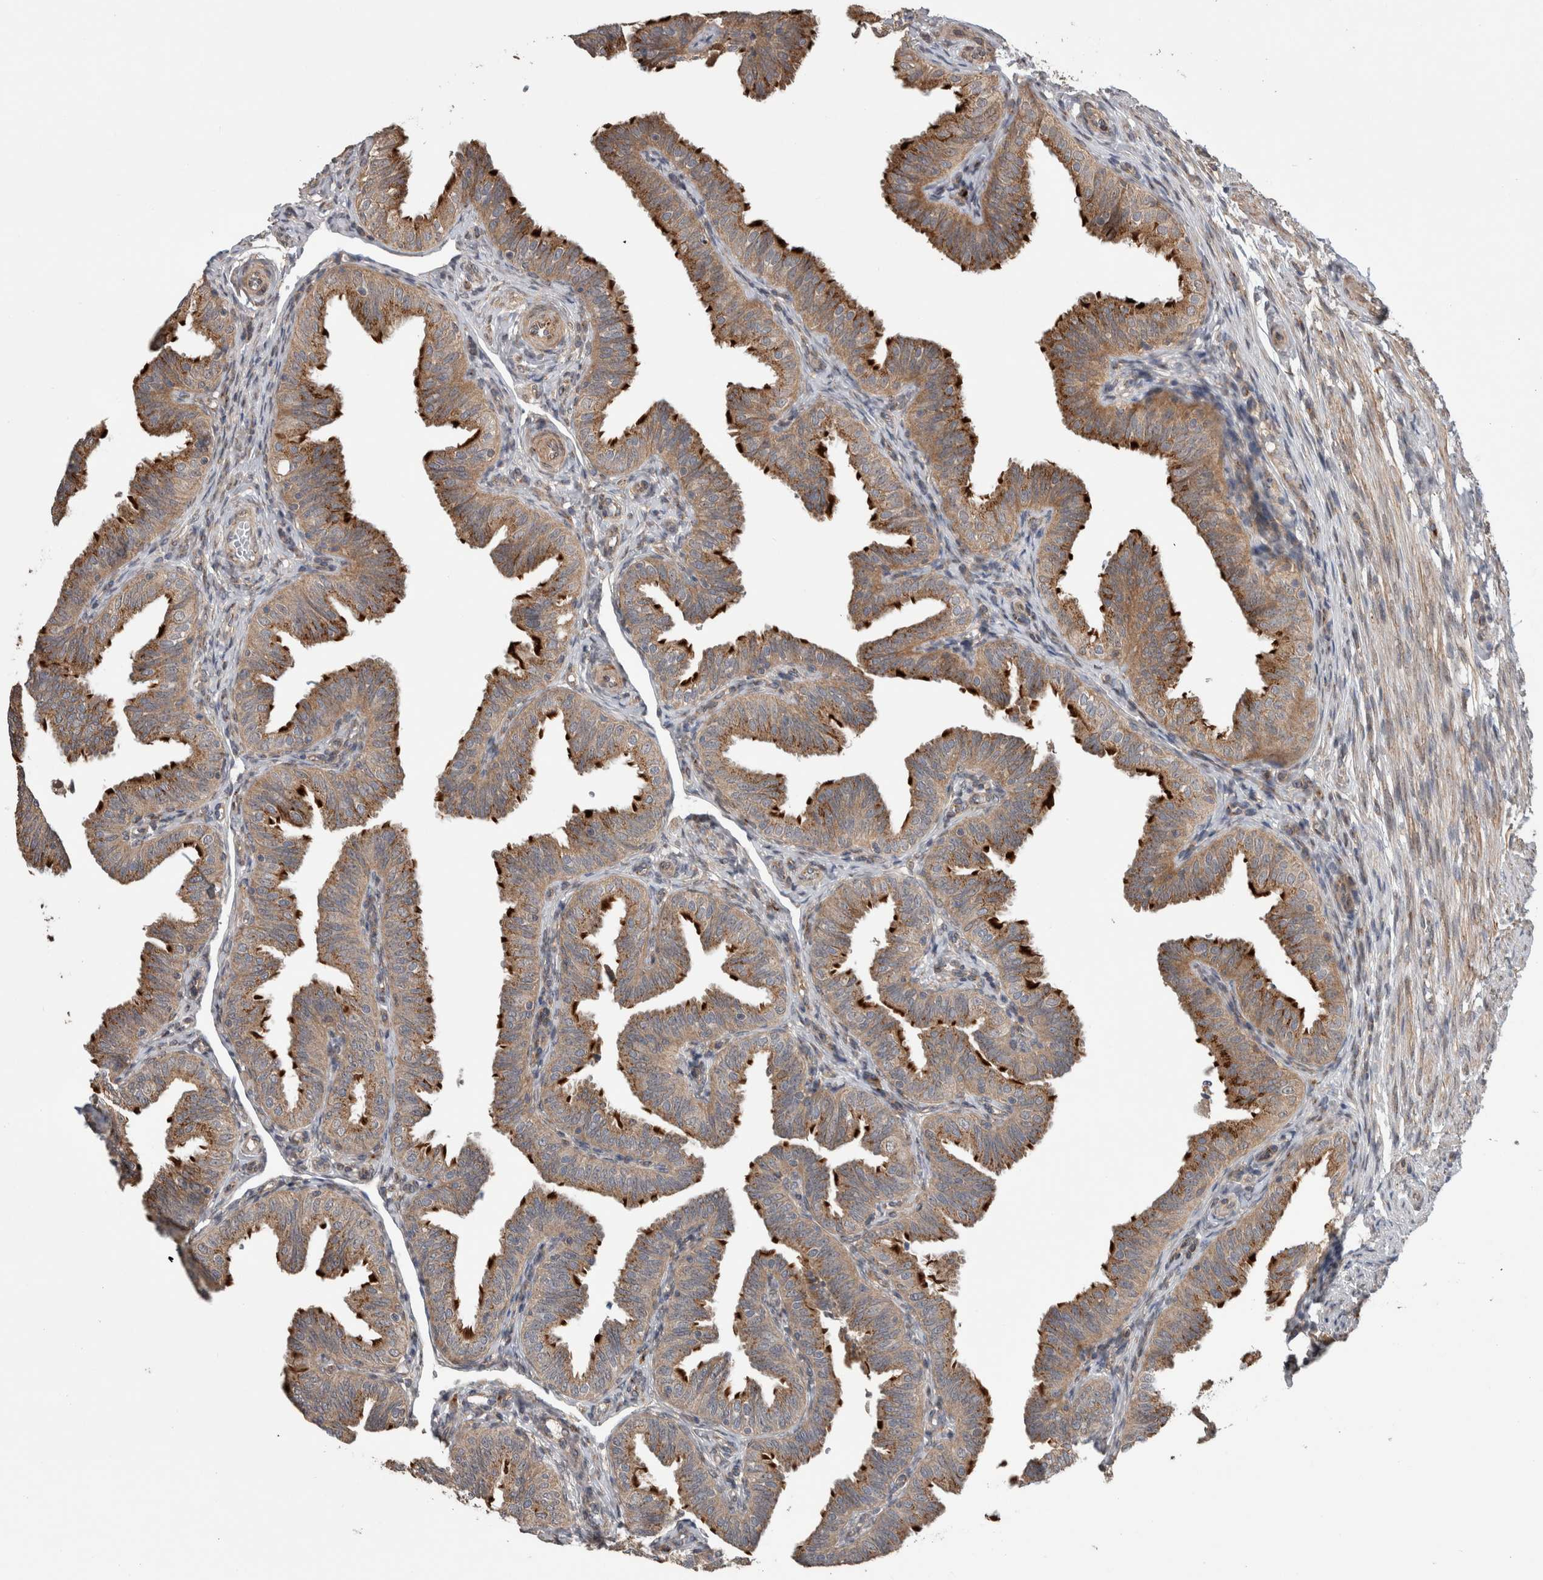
{"staining": {"intensity": "strong", "quantity": ">75%", "location": "cytoplasmic/membranous"}, "tissue": "fallopian tube", "cell_type": "Glandular cells", "image_type": "normal", "snomed": [{"axis": "morphology", "description": "Normal tissue, NOS"}, {"axis": "topography", "description": "Fallopian tube"}], "caption": "Protein expression analysis of benign fallopian tube displays strong cytoplasmic/membranous staining in about >75% of glandular cells.", "gene": "TRIM5", "patient": {"sex": "female", "age": 35}}